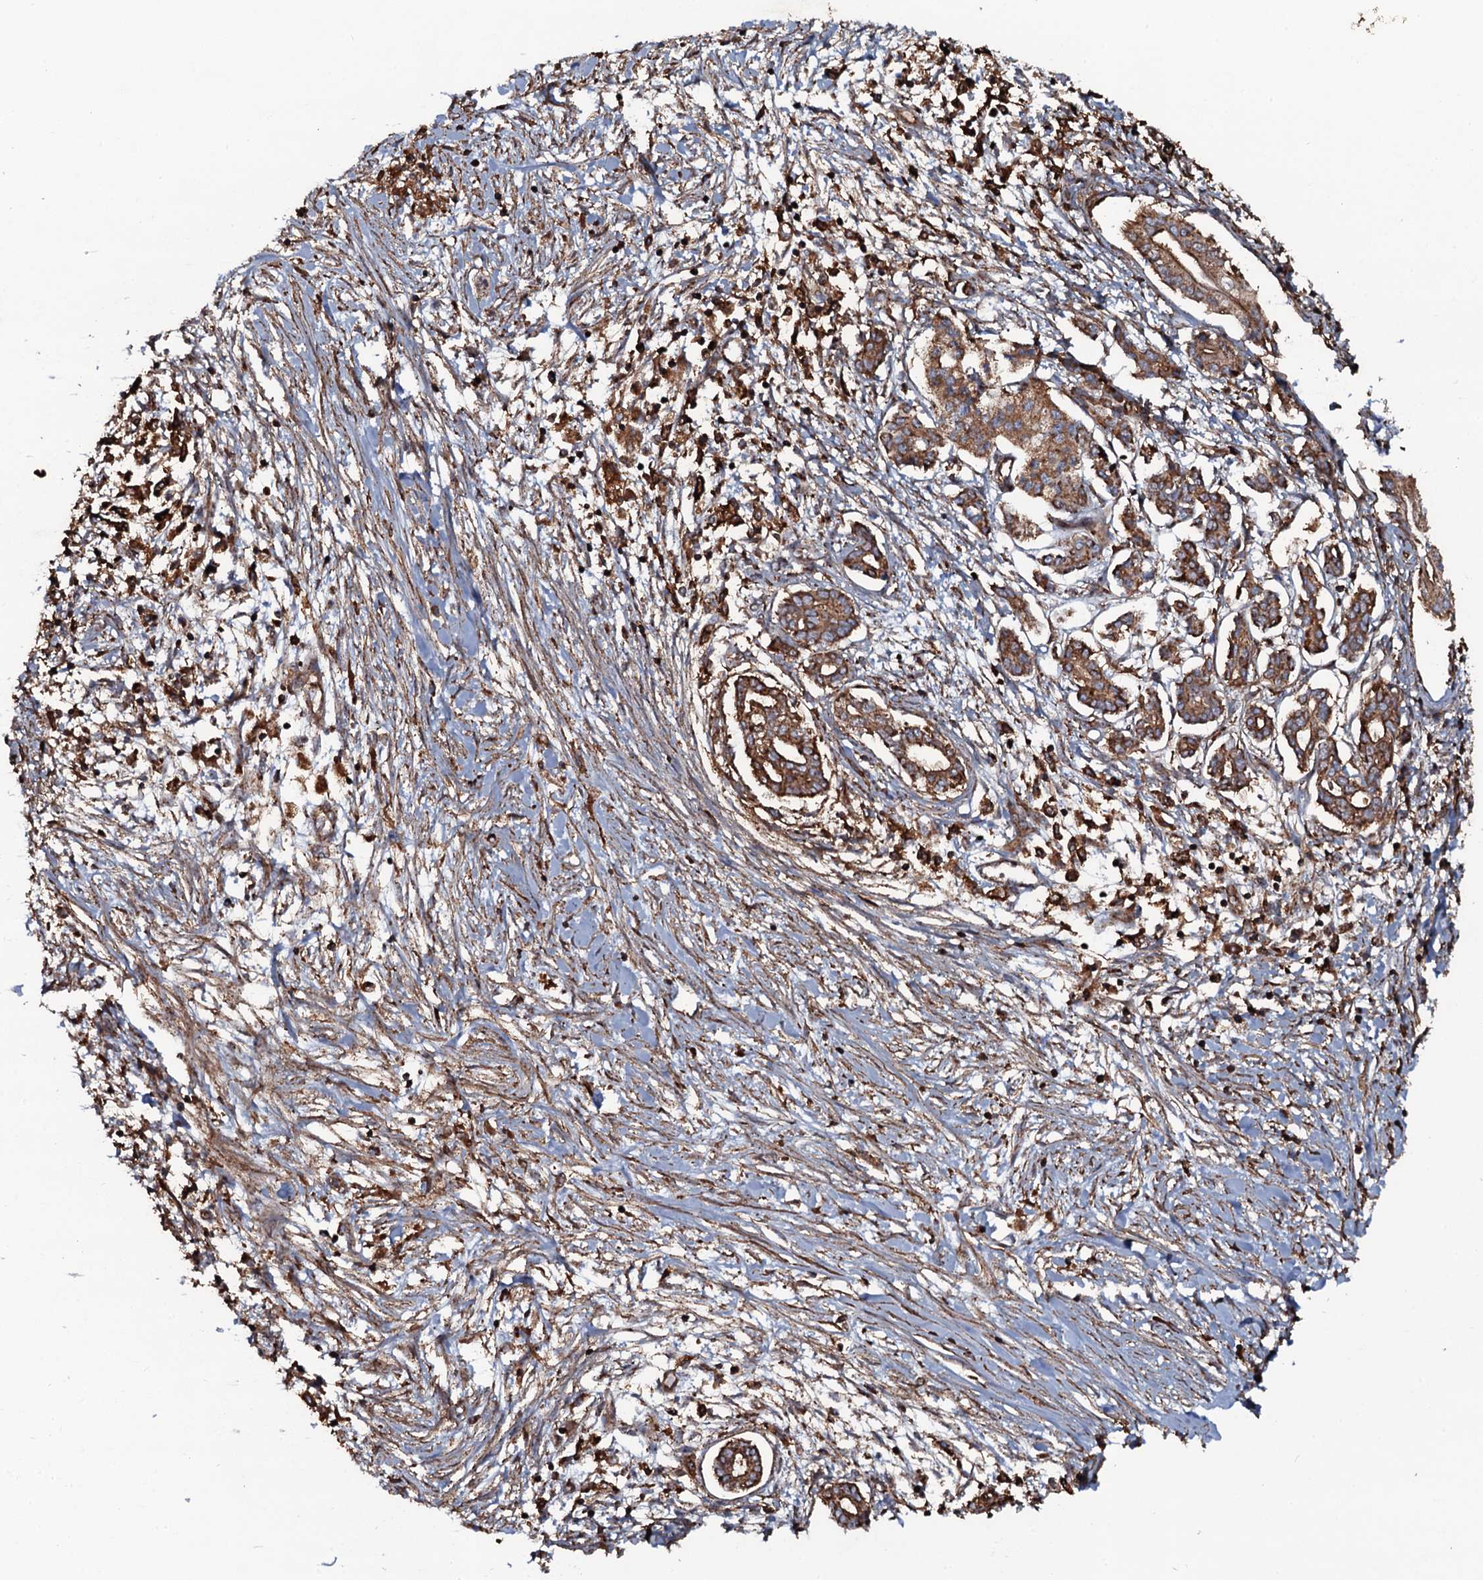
{"staining": {"intensity": "moderate", "quantity": ">75%", "location": "cytoplasmic/membranous"}, "tissue": "pancreatic cancer", "cell_type": "Tumor cells", "image_type": "cancer", "snomed": [{"axis": "morphology", "description": "Adenocarcinoma, NOS"}, {"axis": "topography", "description": "Pancreas"}], "caption": "A brown stain shows moderate cytoplasmic/membranous positivity of a protein in human pancreatic adenocarcinoma tumor cells.", "gene": "VWA8", "patient": {"sex": "female", "age": 50}}